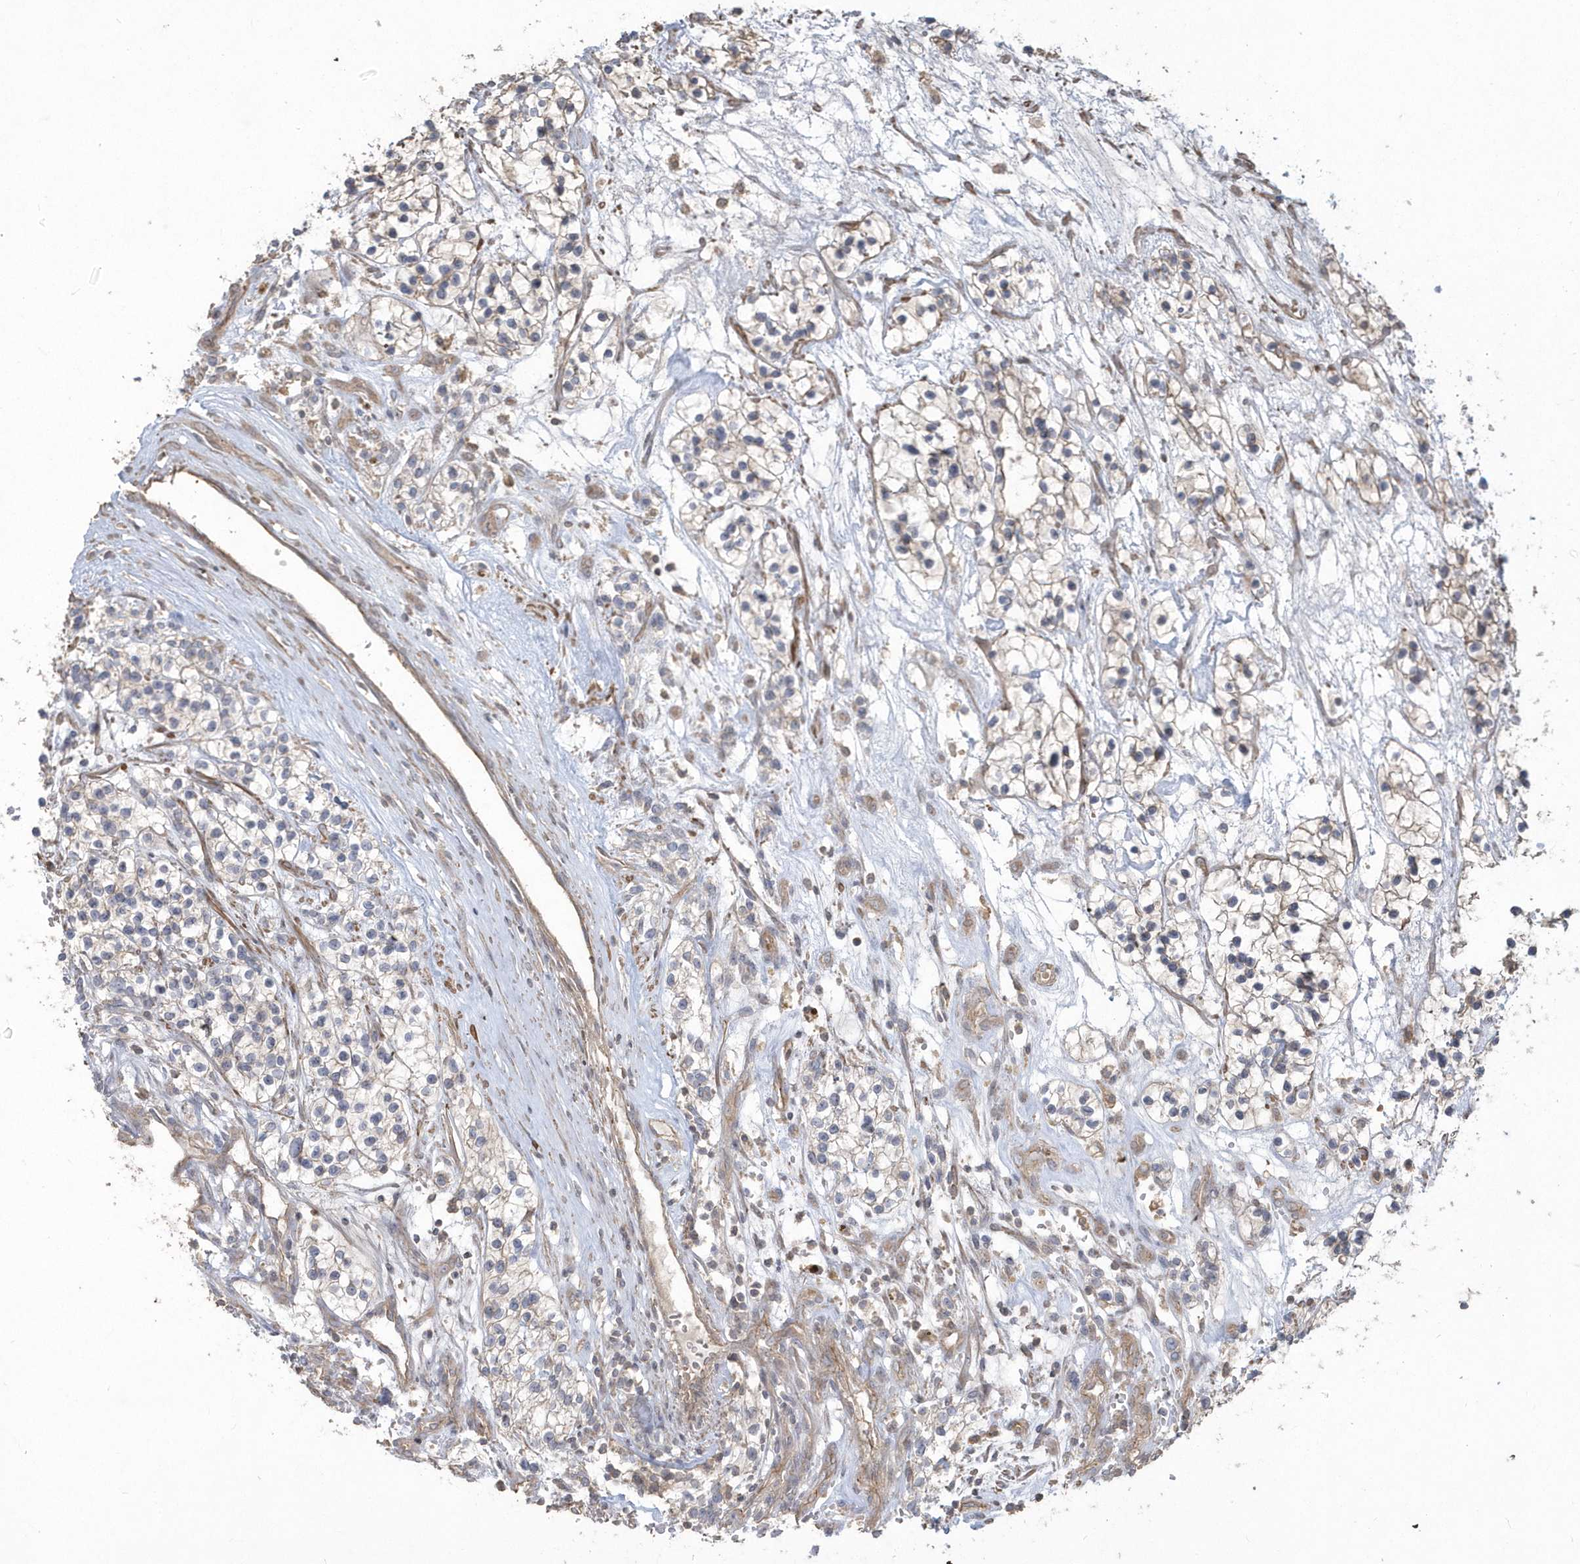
{"staining": {"intensity": "negative", "quantity": "none", "location": "none"}, "tissue": "renal cancer", "cell_type": "Tumor cells", "image_type": "cancer", "snomed": [{"axis": "morphology", "description": "Adenocarcinoma, NOS"}, {"axis": "topography", "description": "Kidney"}], "caption": "Tumor cells show no significant protein expression in renal cancer. (DAB IHC, high magnification).", "gene": "ARMC8", "patient": {"sex": "female", "age": 57}}